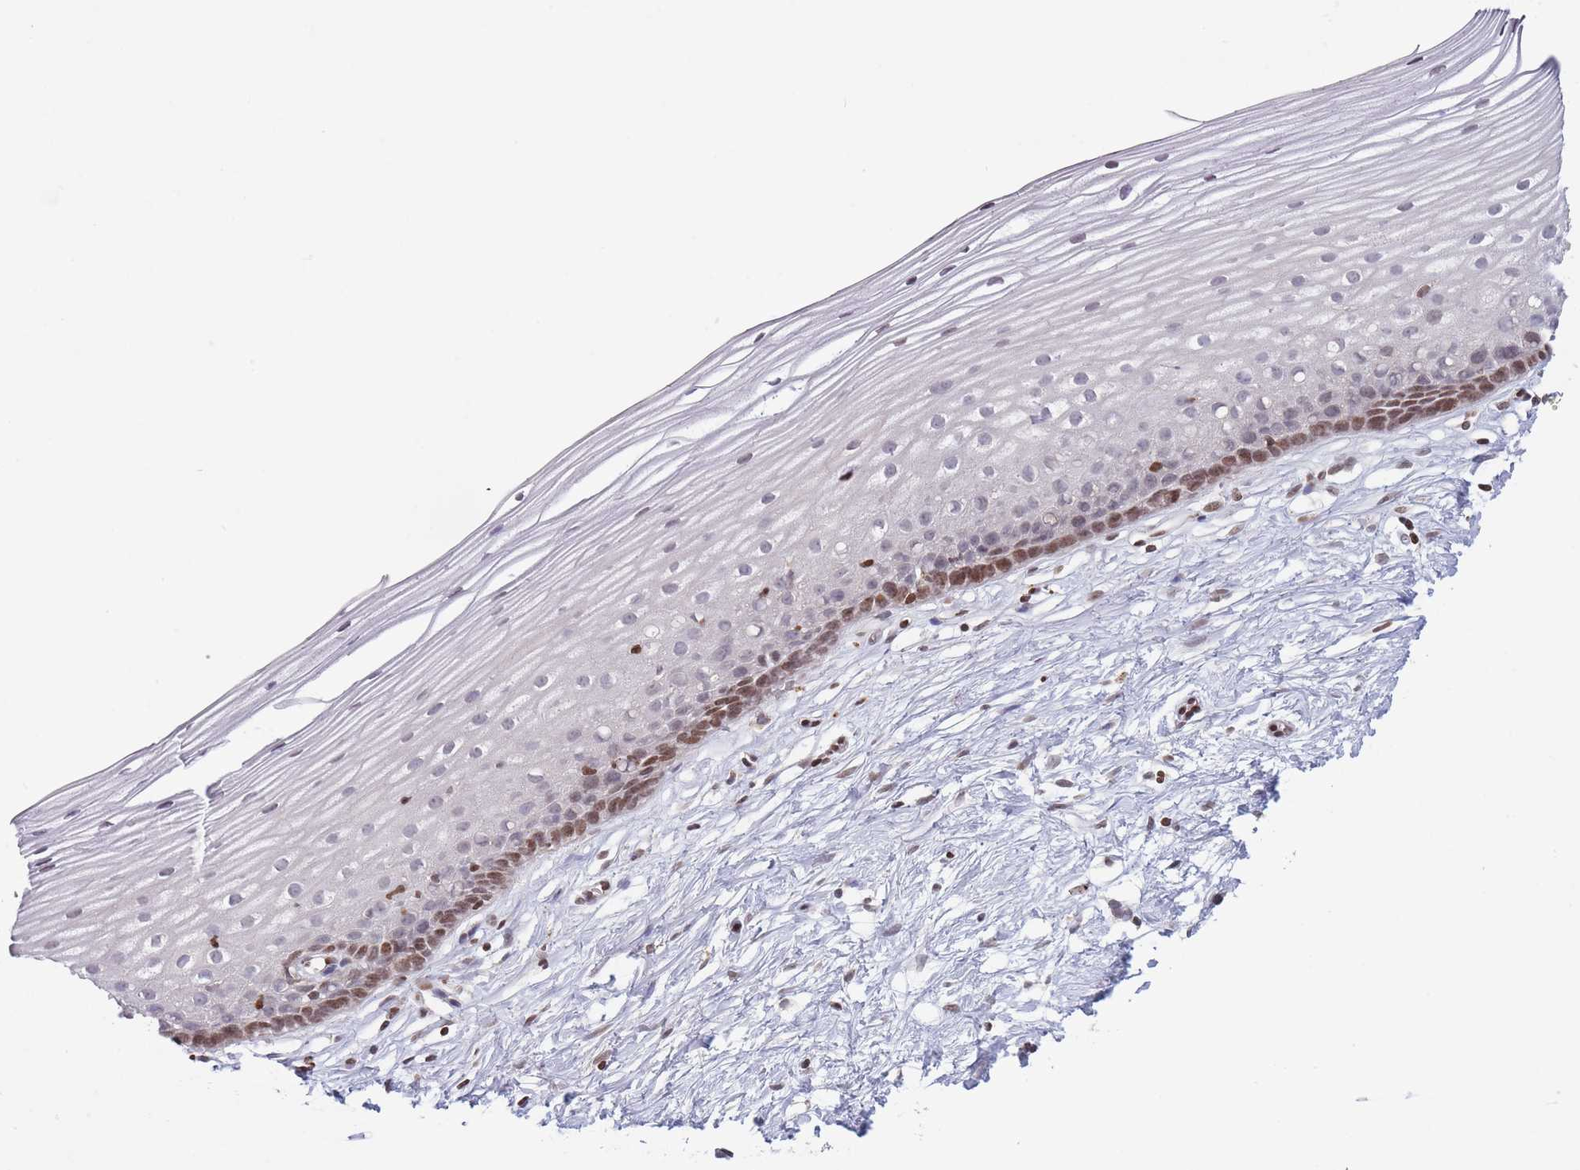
{"staining": {"intensity": "weak", "quantity": "<25%", "location": "cytoplasmic/membranous"}, "tissue": "cervix", "cell_type": "Glandular cells", "image_type": "normal", "snomed": [{"axis": "morphology", "description": "Normal tissue, NOS"}, {"axis": "topography", "description": "Cervix"}], "caption": "Immunohistochemistry (IHC) of normal human cervix exhibits no expression in glandular cells.", "gene": "TRIM61", "patient": {"sex": "female", "age": 40}}